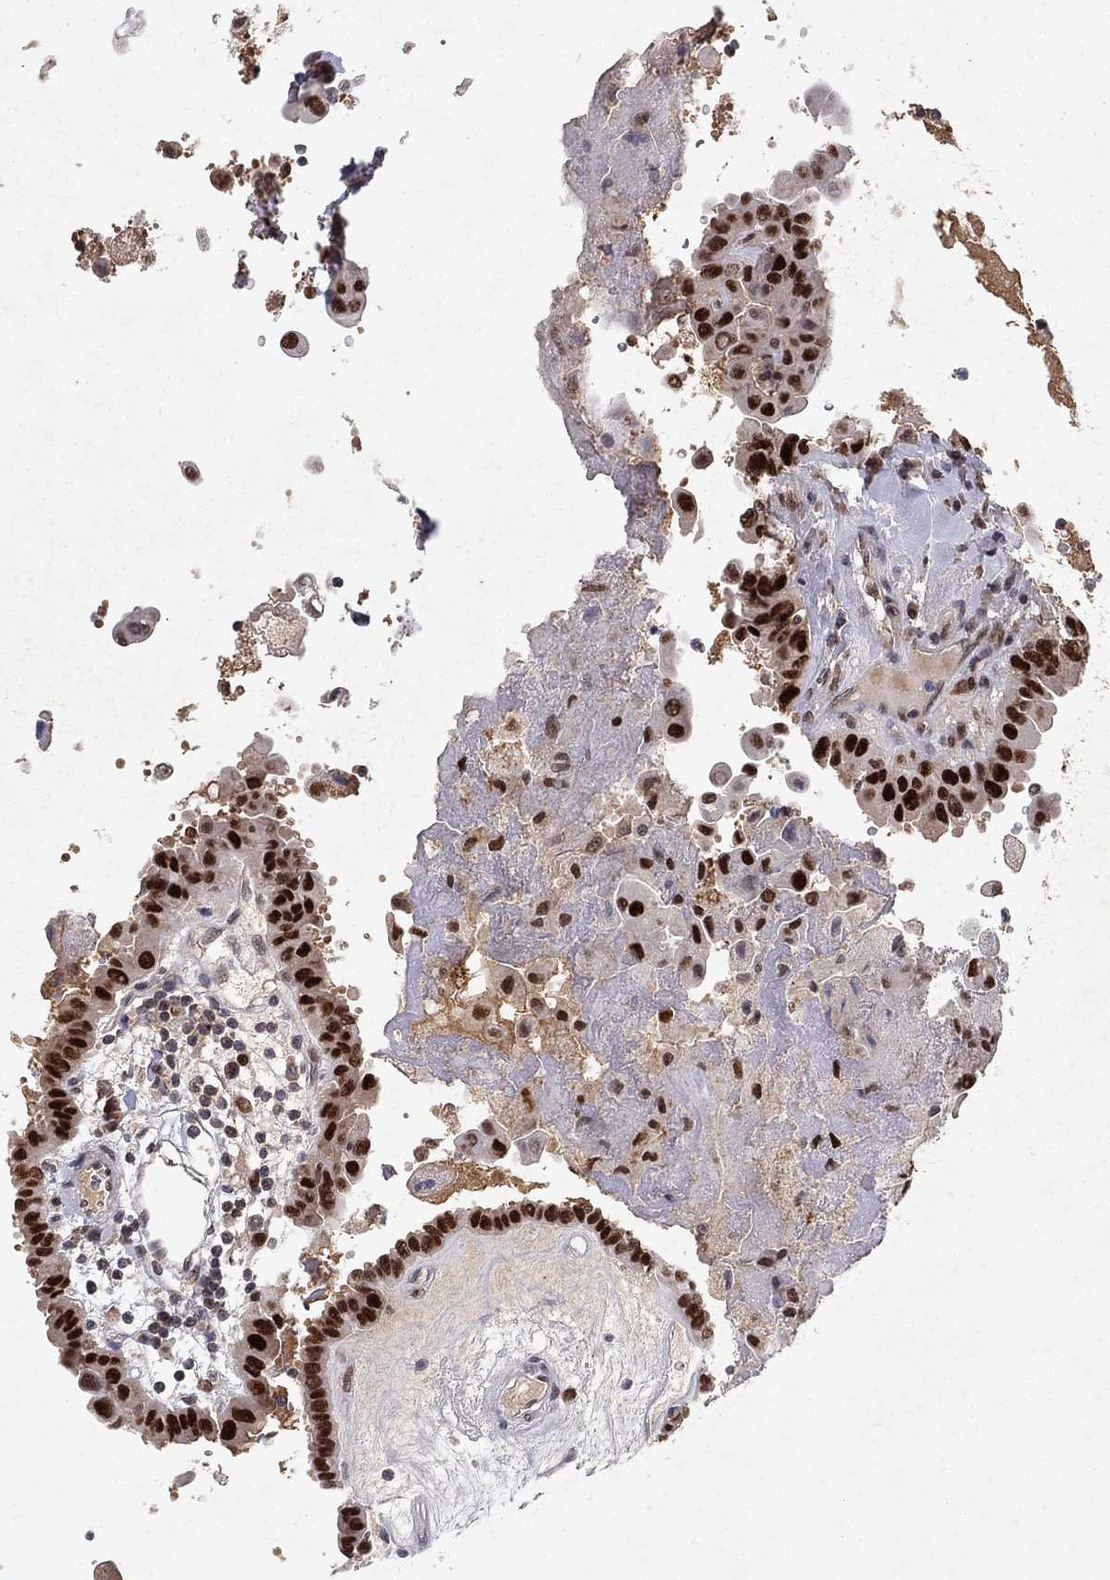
{"staining": {"intensity": "strong", "quantity": ">75%", "location": "nuclear"}, "tissue": "thyroid cancer", "cell_type": "Tumor cells", "image_type": "cancer", "snomed": [{"axis": "morphology", "description": "Papillary adenocarcinoma, NOS"}, {"axis": "topography", "description": "Thyroid gland"}], "caption": "Thyroid cancer stained for a protein (brown) exhibits strong nuclear positive staining in approximately >75% of tumor cells.", "gene": "CRTC1", "patient": {"sex": "female", "age": 37}}